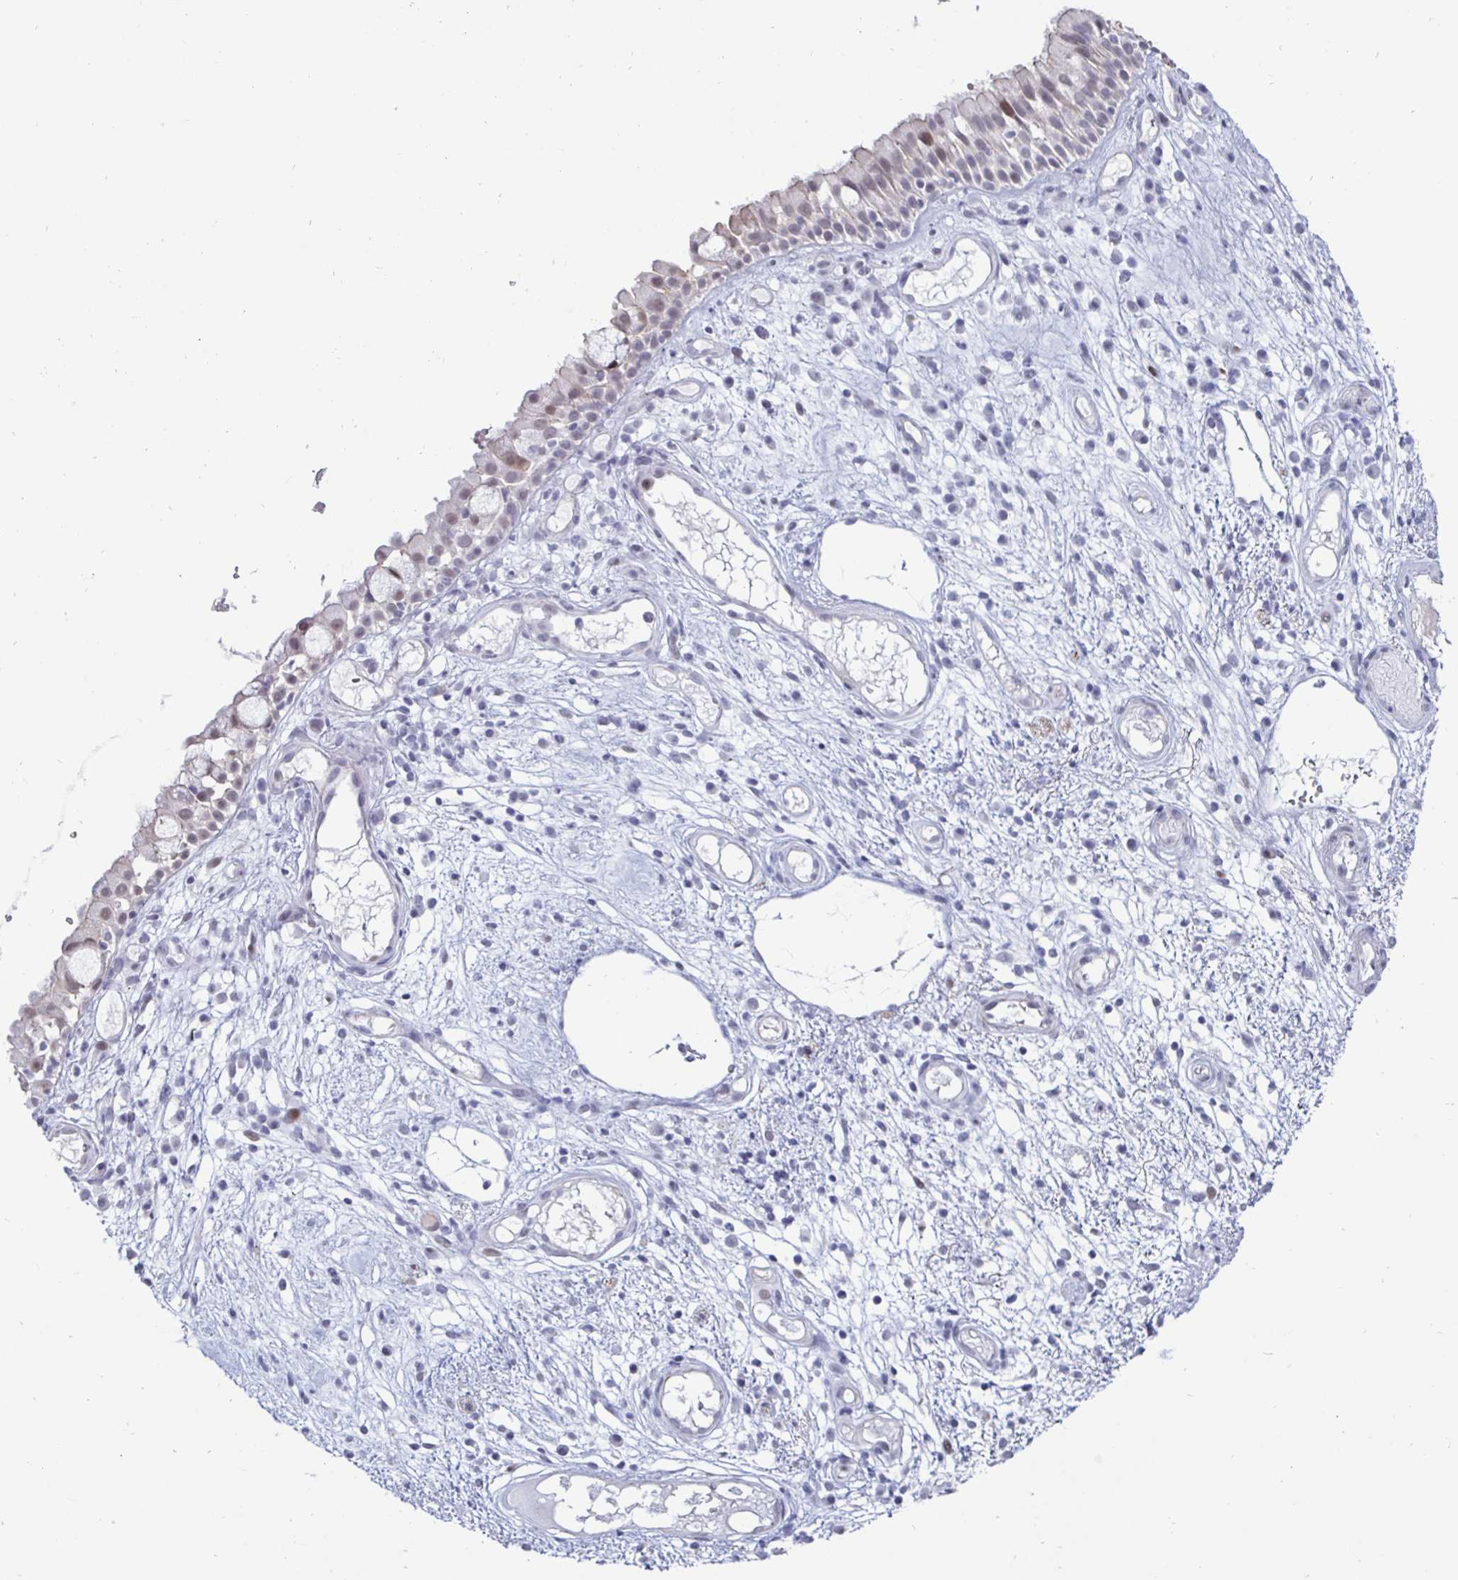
{"staining": {"intensity": "weak", "quantity": "<25%", "location": "cytoplasmic/membranous"}, "tissue": "nasopharynx", "cell_type": "Respiratory epithelial cells", "image_type": "normal", "snomed": [{"axis": "morphology", "description": "Normal tissue, NOS"}, {"axis": "morphology", "description": "Inflammation, NOS"}, {"axis": "topography", "description": "Nasopharynx"}], "caption": "The photomicrograph demonstrates no staining of respiratory epithelial cells in unremarkable nasopharynx.", "gene": "OOSP2", "patient": {"sex": "male", "age": 54}}